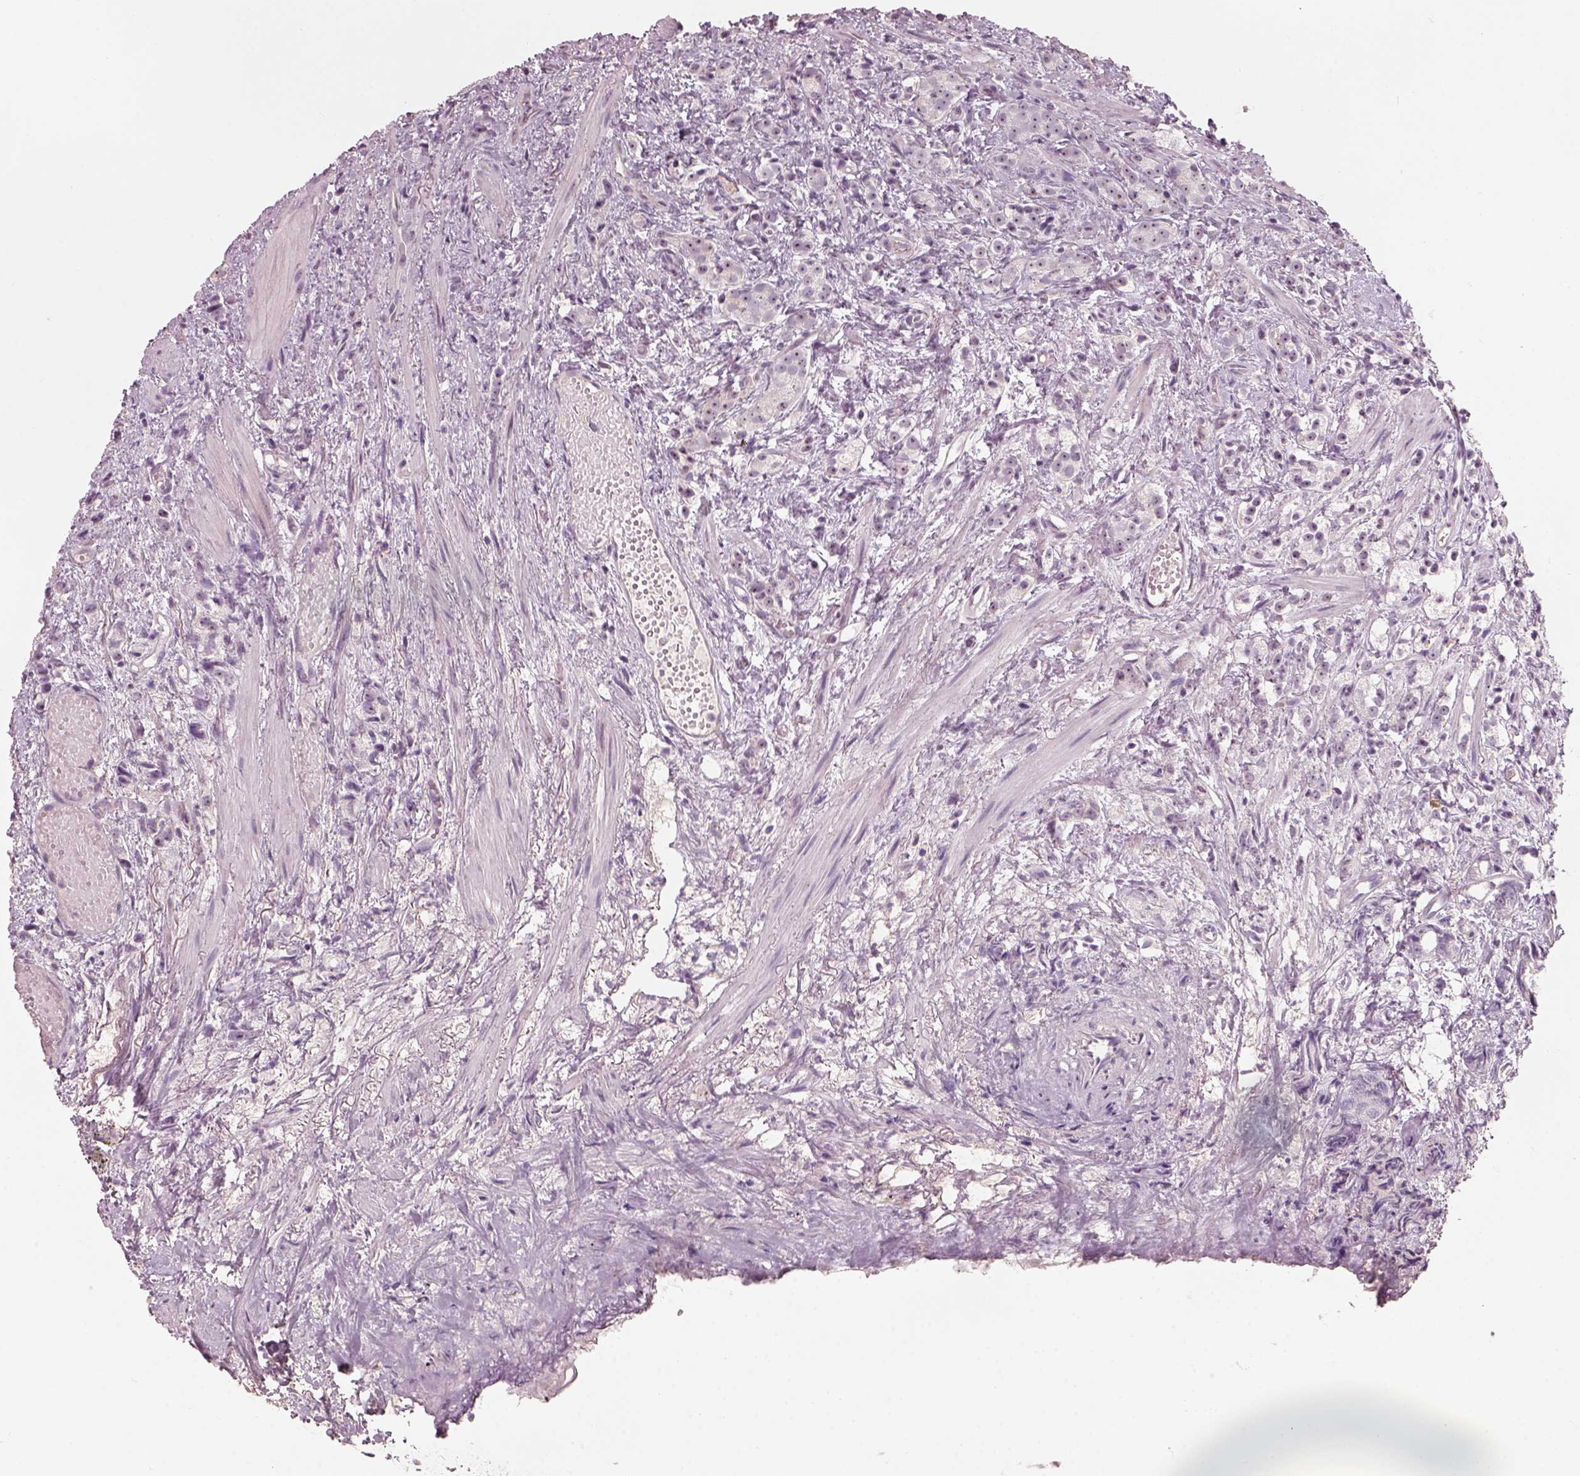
{"staining": {"intensity": "weak", "quantity": "25%-75%", "location": "nuclear"}, "tissue": "prostate cancer", "cell_type": "Tumor cells", "image_type": "cancer", "snomed": [{"axis": "morphology", "description": "Adenocarcinoma, High grade"}, {"axis": "topography", "description": "Prostate"}], "caption": "An image showing weak nuclear staining in approximately 25%-75% of tumor cells in prostate high-grade adenocarcinoma, as visualized by brown immunohistochemical staining.", "gene": "CDS1", "patient": {"sex": "male", "age": 53}}